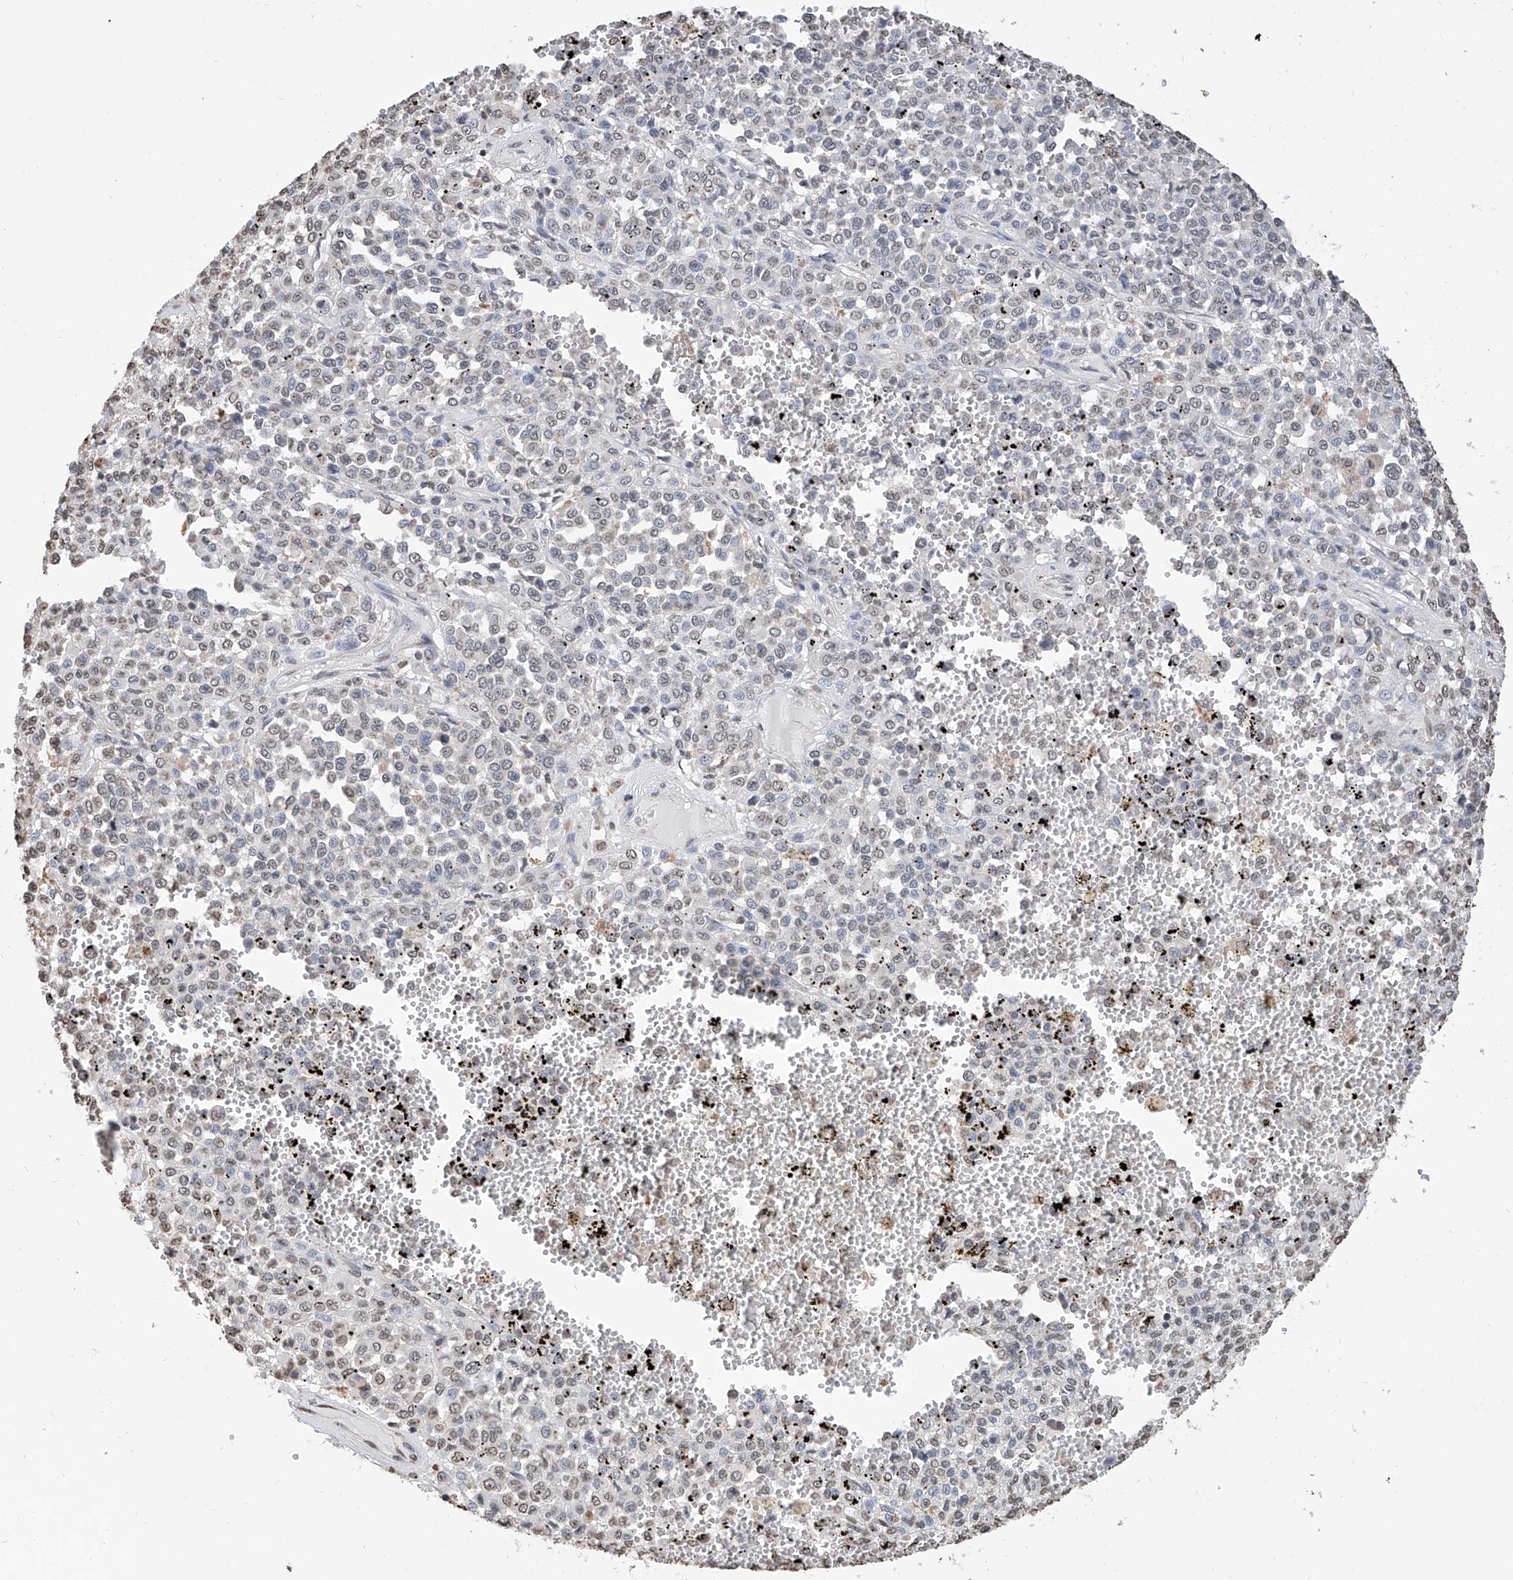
{"staining": {"intensity": "weak", "quantity": "<25%", "location": "nuclear"}, "tissue": "melanoma", "cell_type": "Tumor cells", "image_type": "cancer", "snomed": [{"axis": "morphology", "description": "Malignant melanoma, Metastatic site"}, {"axis": "topography", "description": "Pancreas"}], "caption": "Malignant melanoma (metastatic site) was stained to show a protein in brown. There is no significant staining in tumor cells.", "gene": "RP9", "patient": {"sex": "female", "age": 30}}